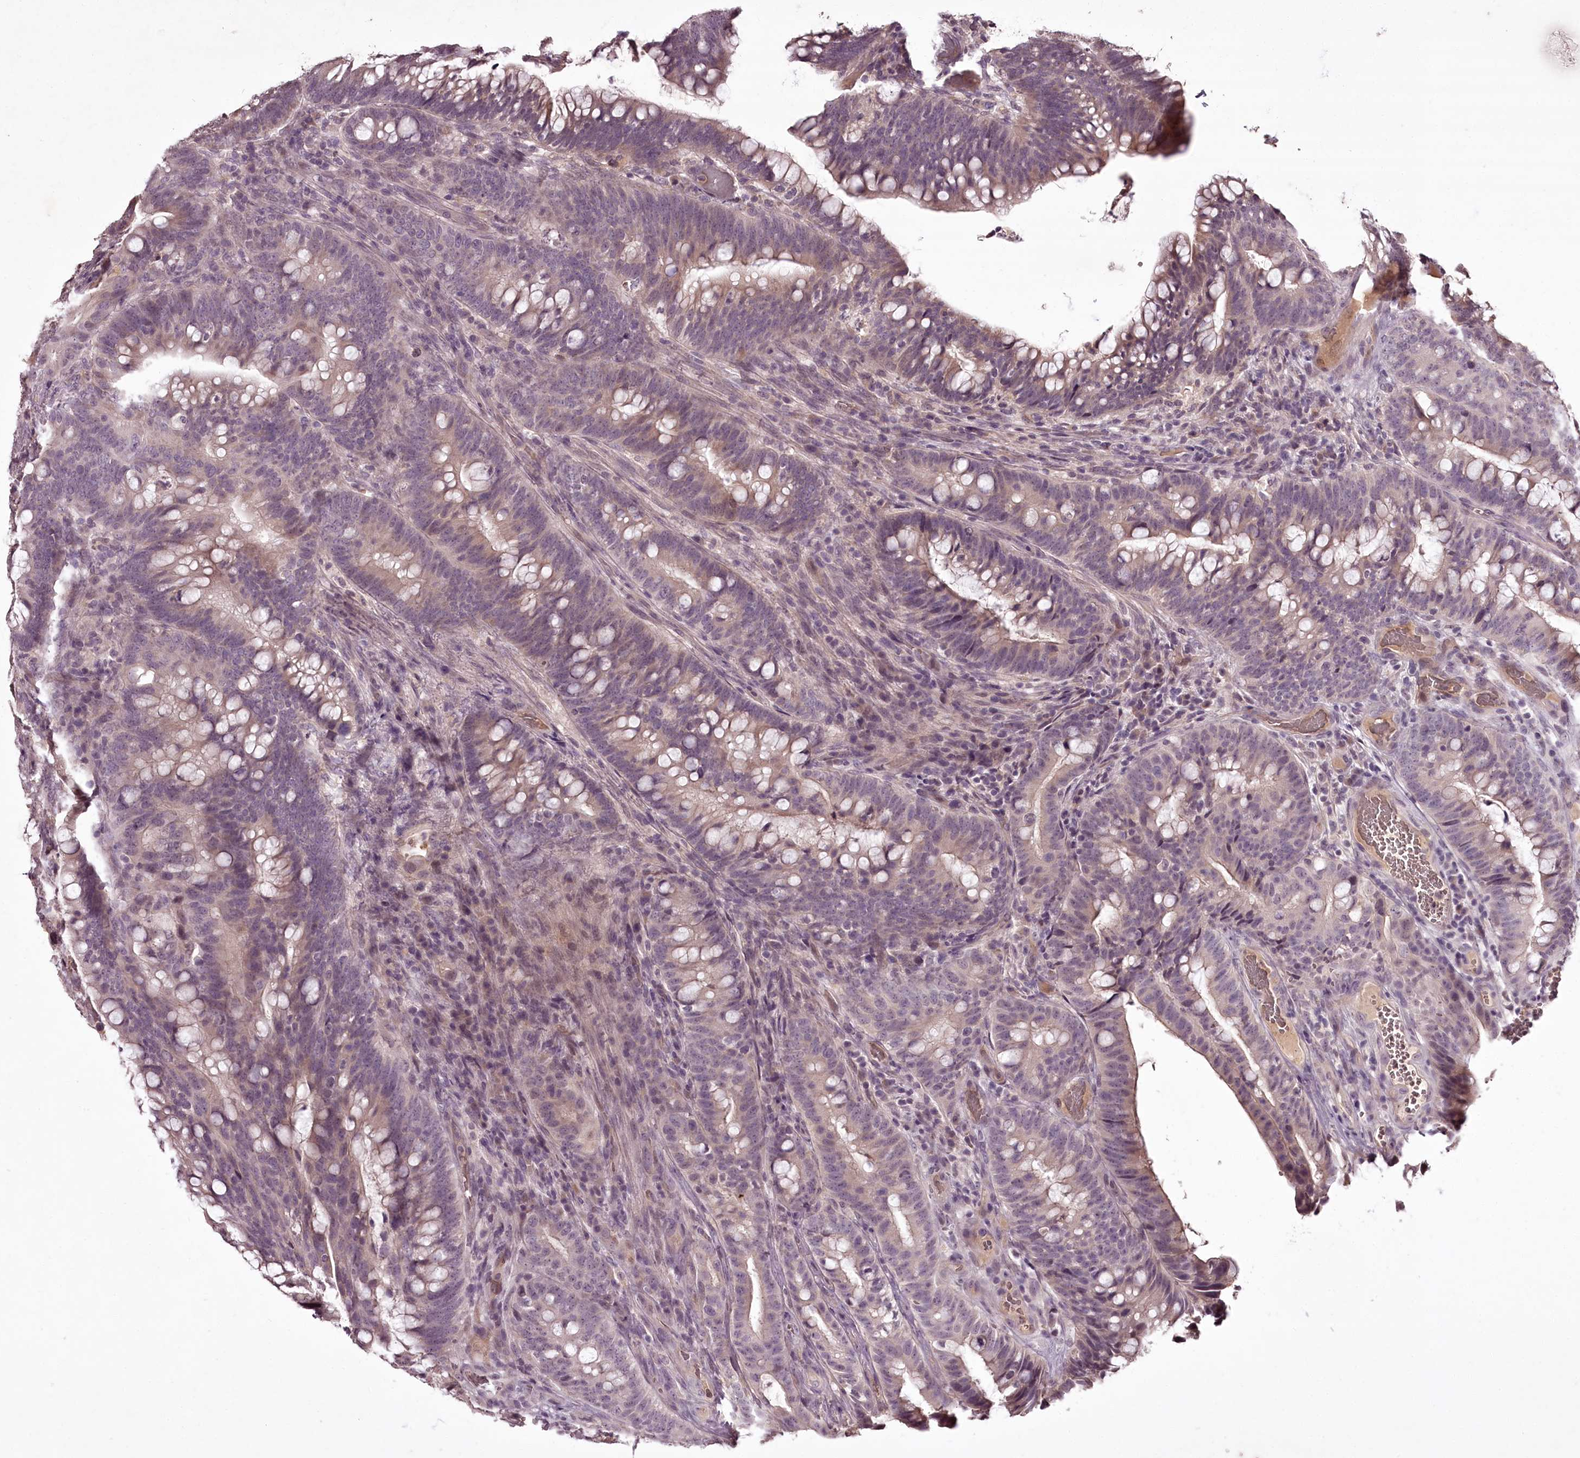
{"staining": {"intensity": "moderate", "quantity": "25%-75%", "location": "cytoplasmic/membranous"}, "tissue": "colorectal cancer", "cell_type": "Tumor cells", "image_type": "cancer", "snomed": [{"axis": "morphology", "description": "Adenocarcinoma, NOS"}, {"axis": "topography", "description": "Colon"}], "caption": "A histopathology image showing moderate cytoplasmic/membranous positivity in approximately 25%-75% of tumor cells in colorectal cancer (adenocarcinoma), as visualized by brown immunohistochemical staining.", "gene": "RBMXL2", "patient": {"sex": "female", "age": 66}}